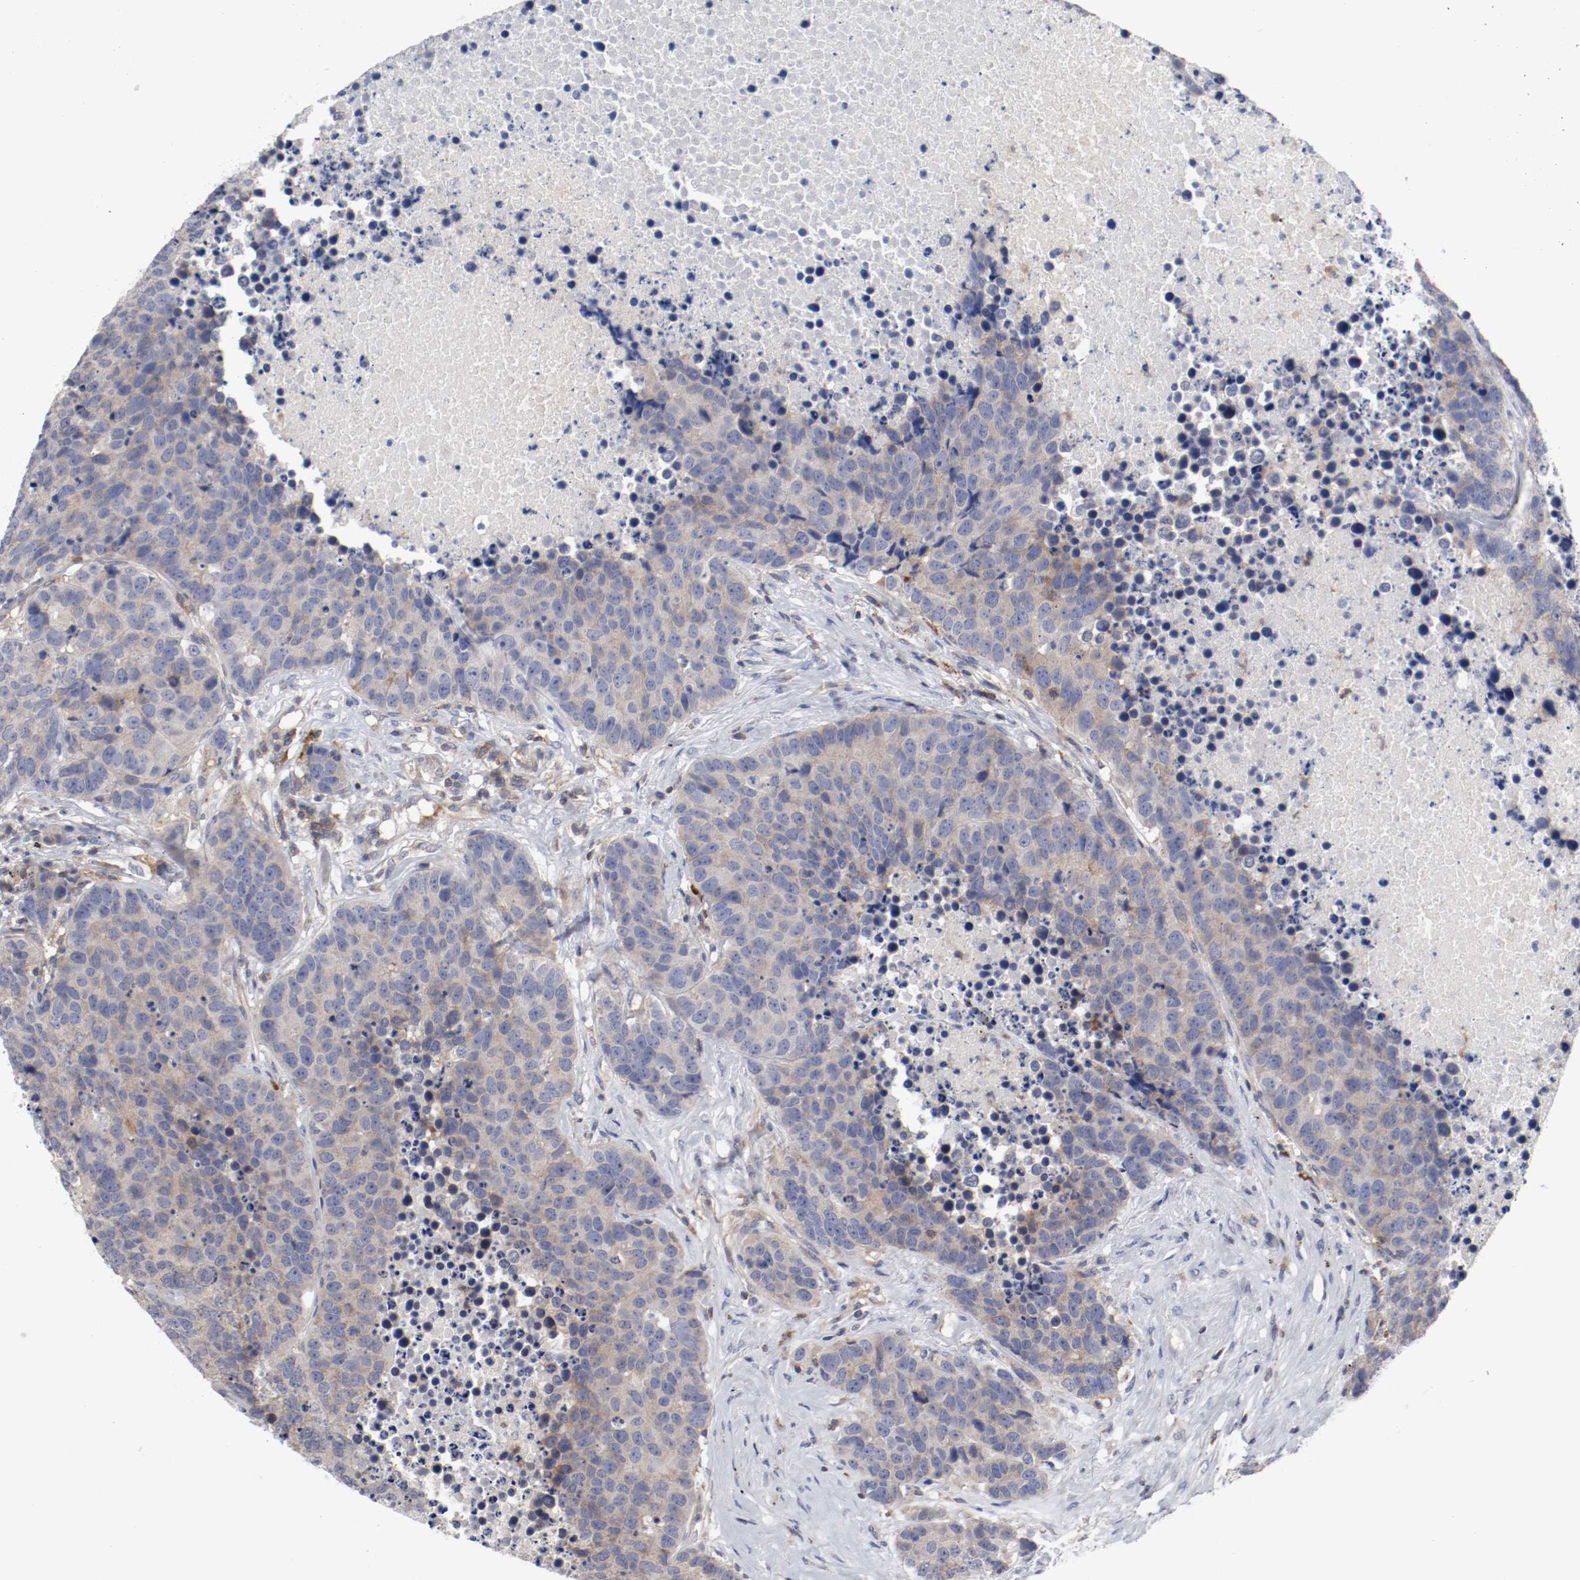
{"staining": {"intensity": "weak", "quantity": ">75%", "location": "cytoplasmic/membranous"}, "tissue": "carcinoid", "cell_type": "Tumor cells", "image_type": "cancer", "snomed": [{"axis": "morphology", "description": "Carcinoid, malignant, NOS"}, {"axis": "topography", "description": "Lung"}], "caption": "An image showing weak cytoplasmic/membranous staining in about >75% of tumor cells in malignant carcinoid, as visualized by brown immunohistochemical staining.", "gene": "CBL", "patient": {"sex": "male", "age": 60}}